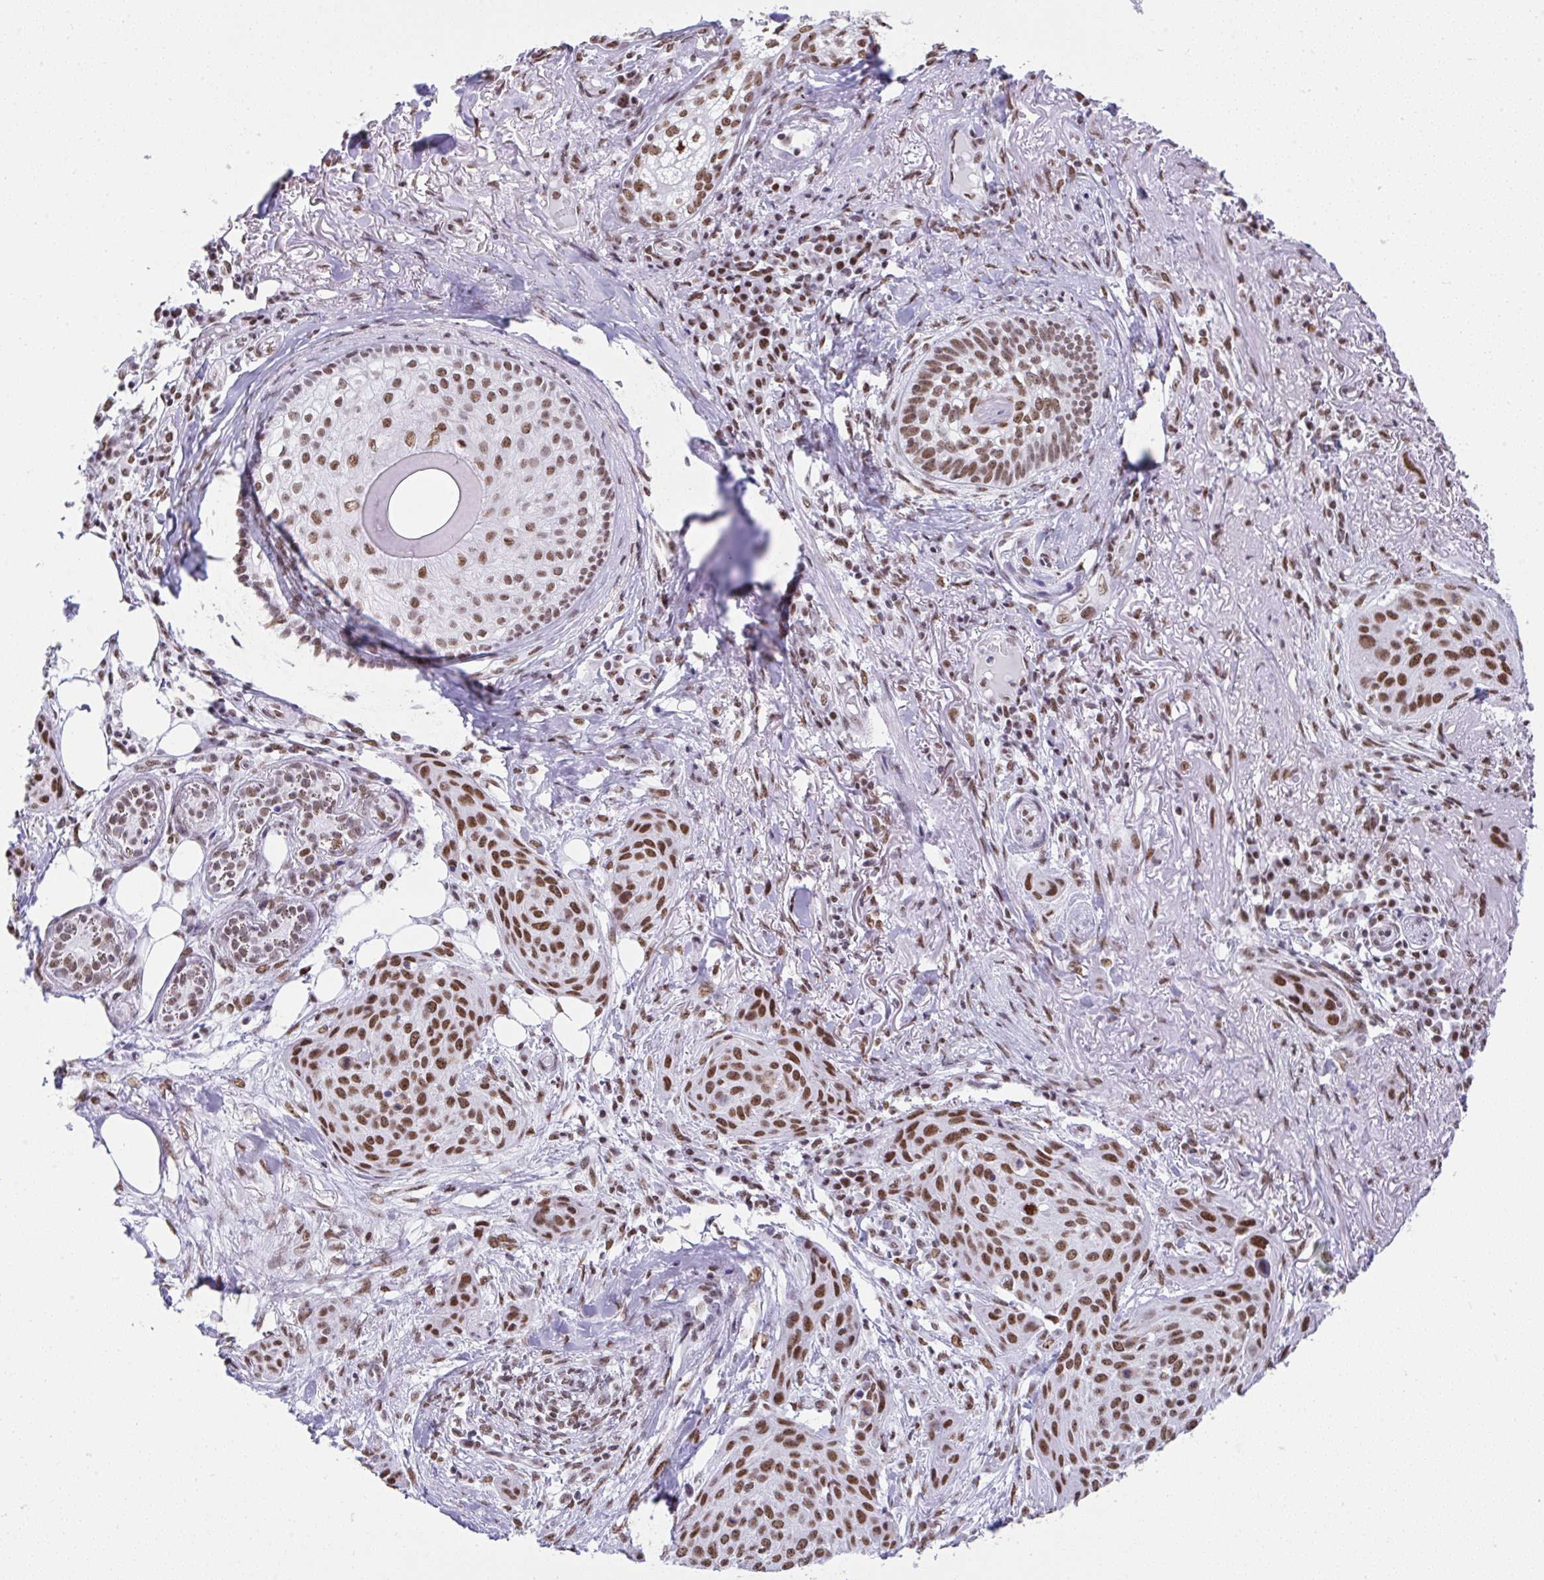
{"staining": {"intensity": "moderate", "quantity": ">75%", "location": "nuclear"}, "tissue": "skin cancer", "cell_type": "Tumor cells", "image_type": "cancer", "snomed": [{"axis": "morphology", "description": "Squamous cell carcinoma, NOS"}, {"axis": "topography", "description": "Skin"}], "caption": "The histopathology image shows staining of skin squamous cell carcinoma, revealing moderate nuclear protein positivity (brown color) within tumor cells.", "gene": "DDX52", "patient": {"sex": "female", "age": 87}}